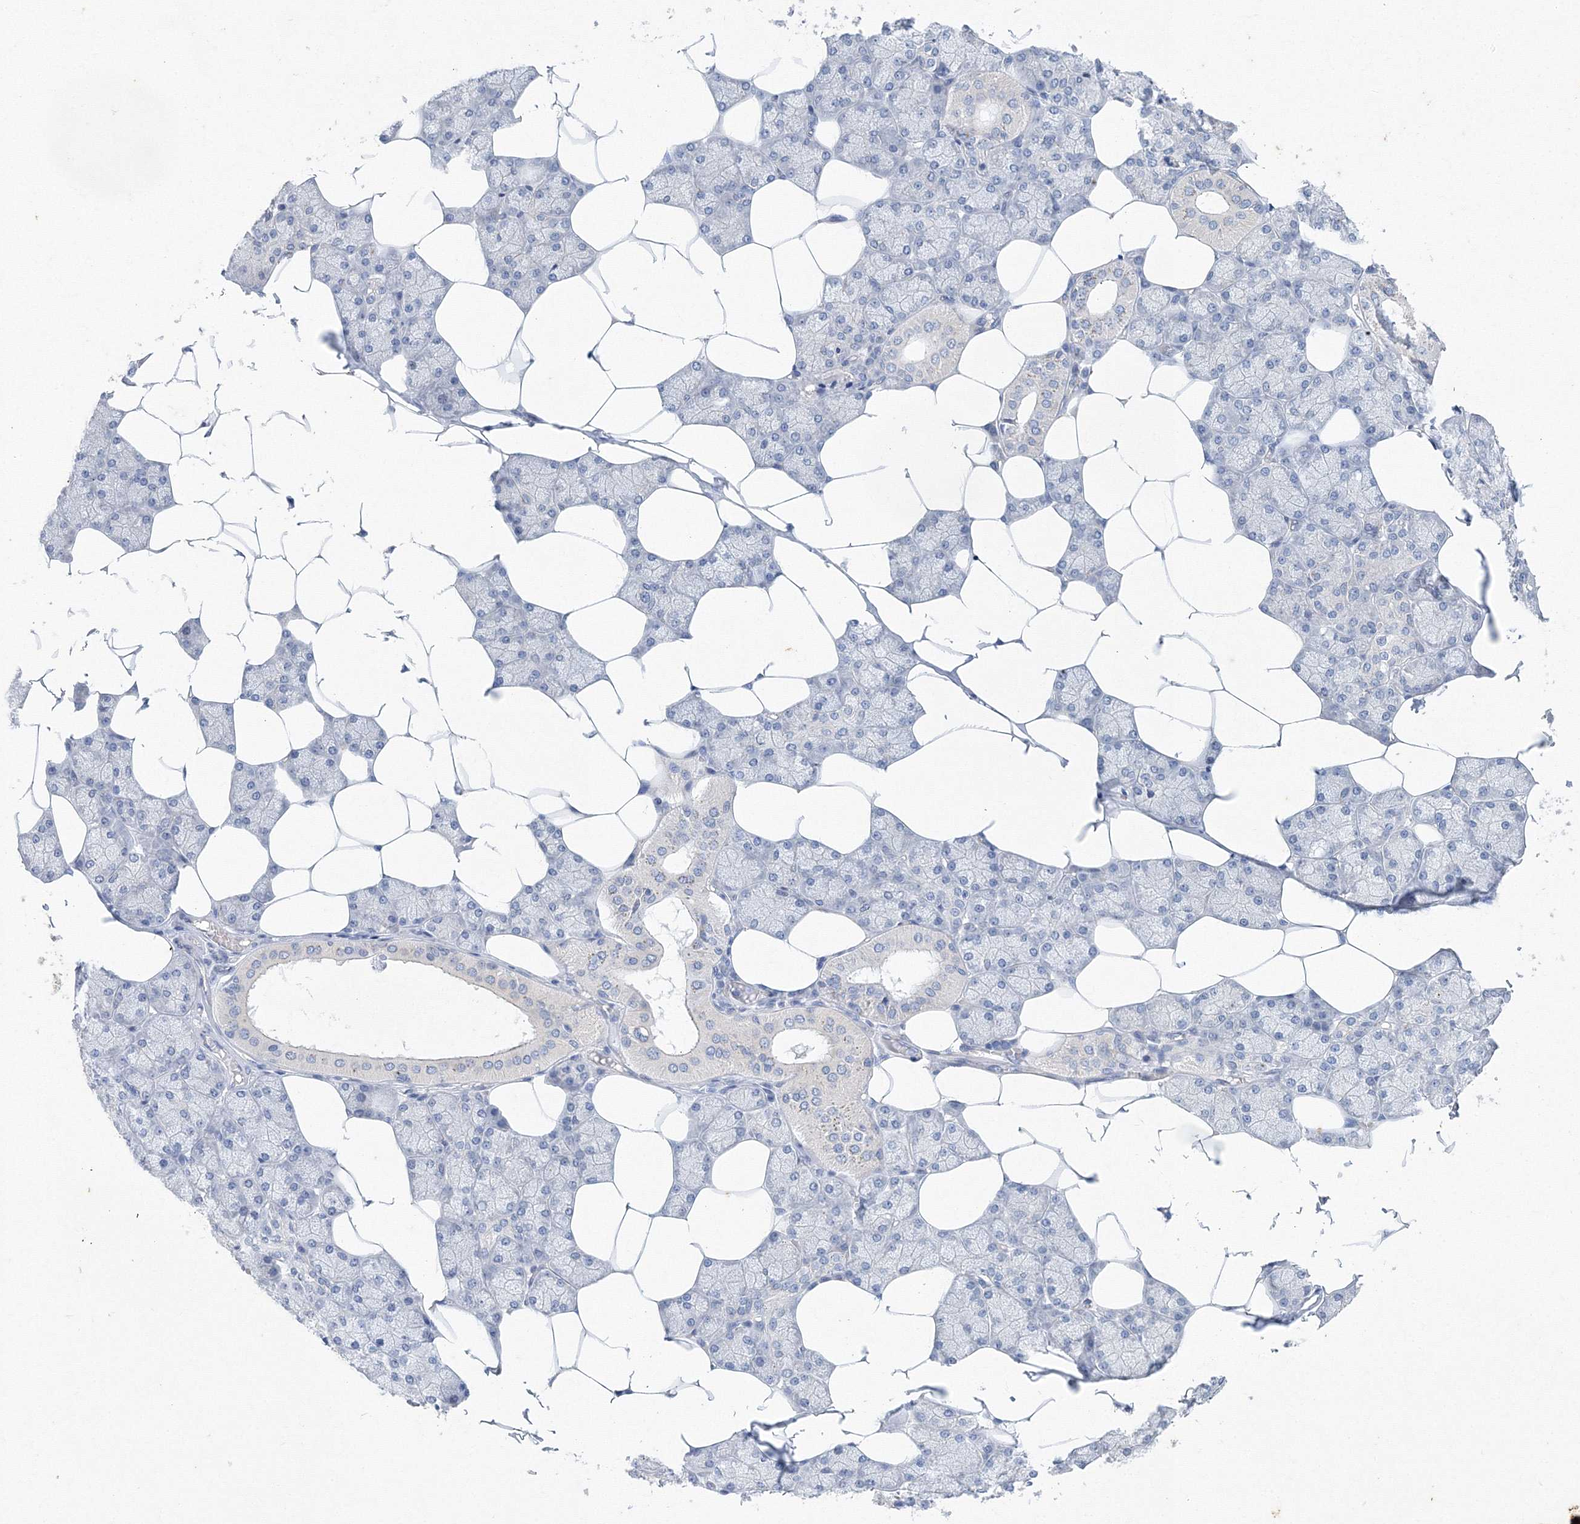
{"staining": {"intensity": "negative", "quantity": "none", "location": "none"}, "tissue": "salivary gland", "cell_type": "Glandular cells", "image_type": "normal", "snomed": [{"axis": "morphology", "description": "Normal tissue, NOS"}, {"axis": "topography", "description": "Salivary gland"}], "caption": "This is a image of IHC staining of normal salivary gland, which shows no staining in glandular cells. The staining is performed using DAB brown chromogen with nuclei counter-stained in using hematoxylin.", "gene": "TANC1", "patient": {"sex": "male", "age": 62}}